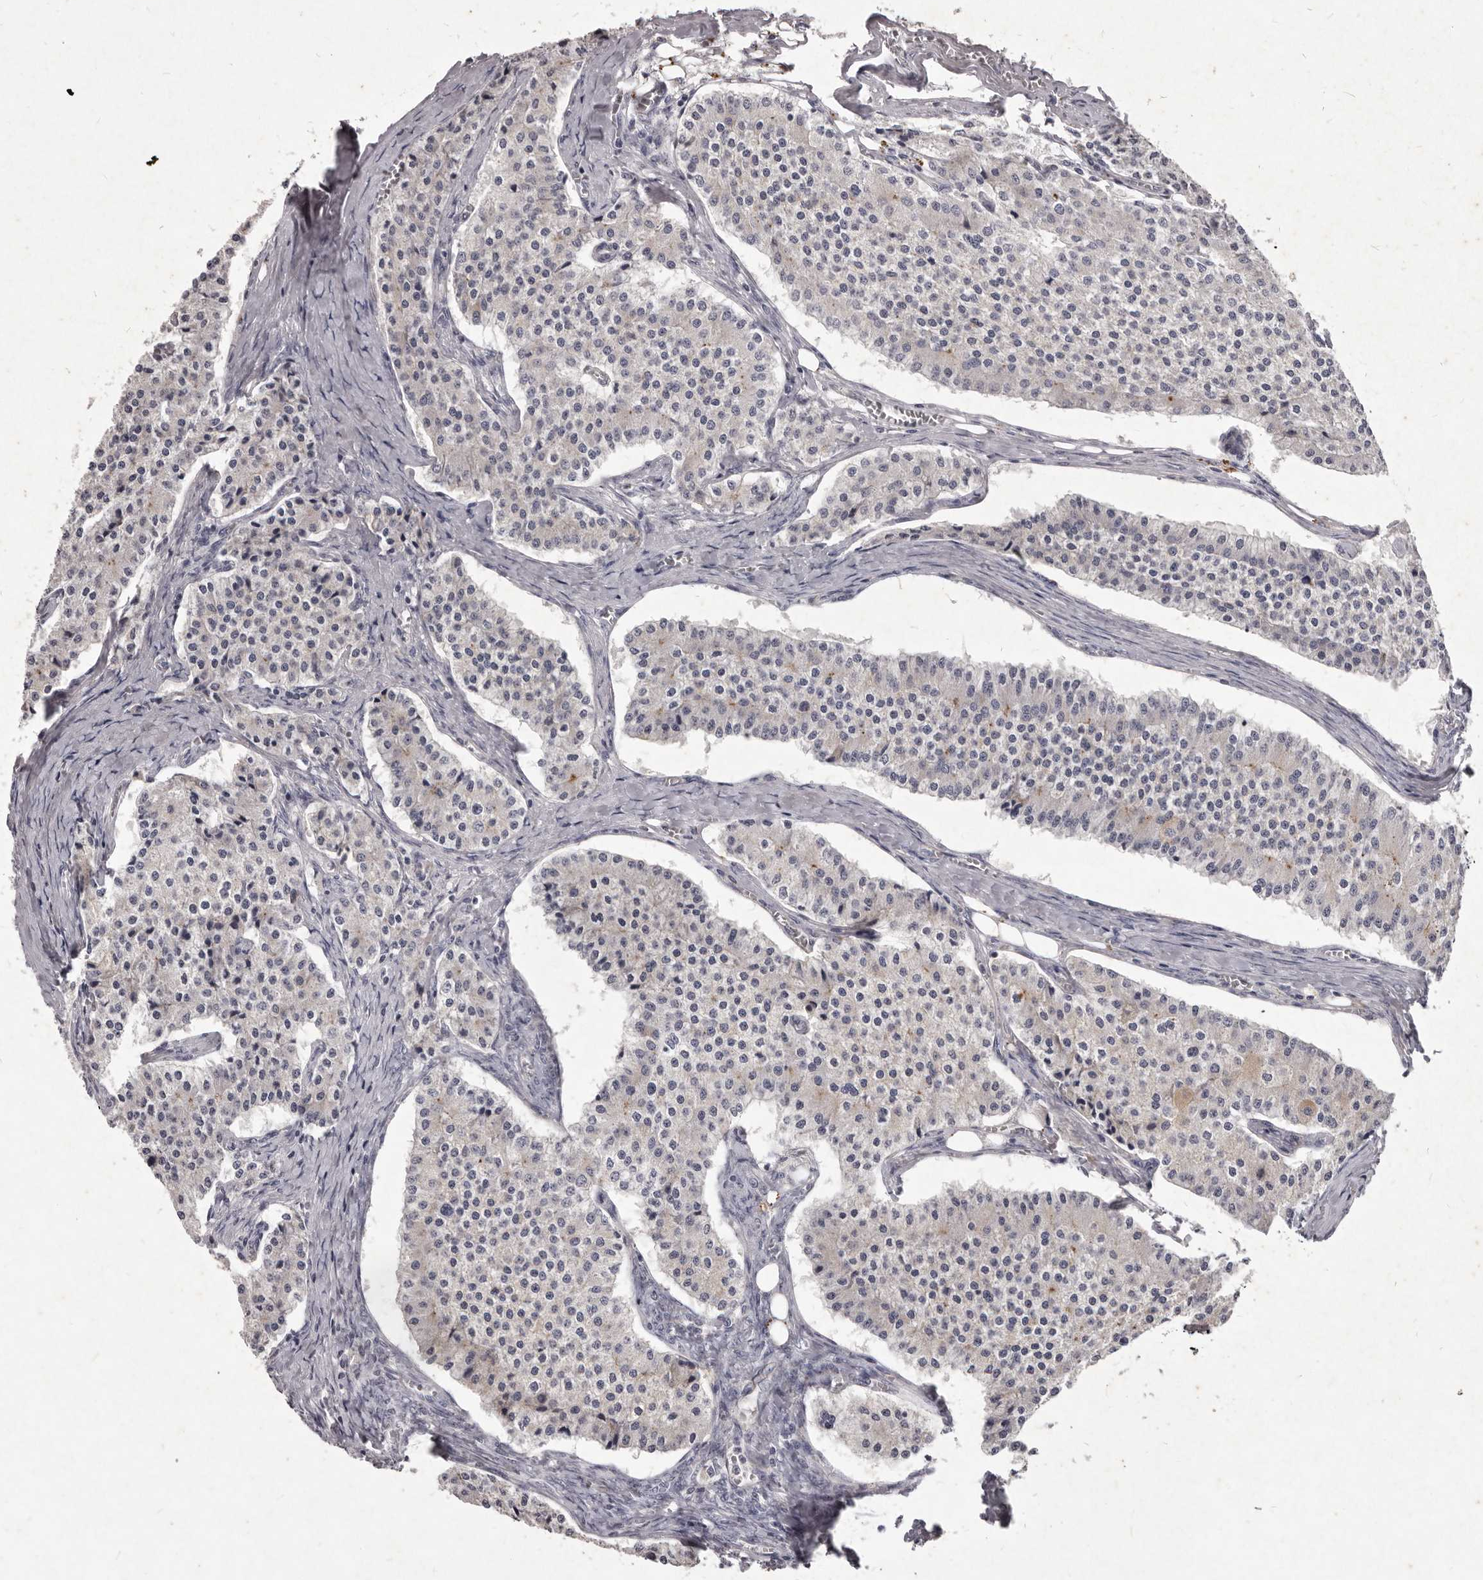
{"staining": {"intensity": "negative", "quantity": "none", "location": "none"}, "tissue": "carcinoid", "cell_type": "Tumor cells", "image_type": "cancer", "snomed": [{"axis": "morphology", "description": "Carcinoid, malignant, NOS"}, {"axis": "topography", "description": "Colon"}], "caption": "Tumor cells are negative for protein expression in human carcinoid (malignant).", "gene": "GPRC5C", "patient": {"sex": "female", "age": 52}}